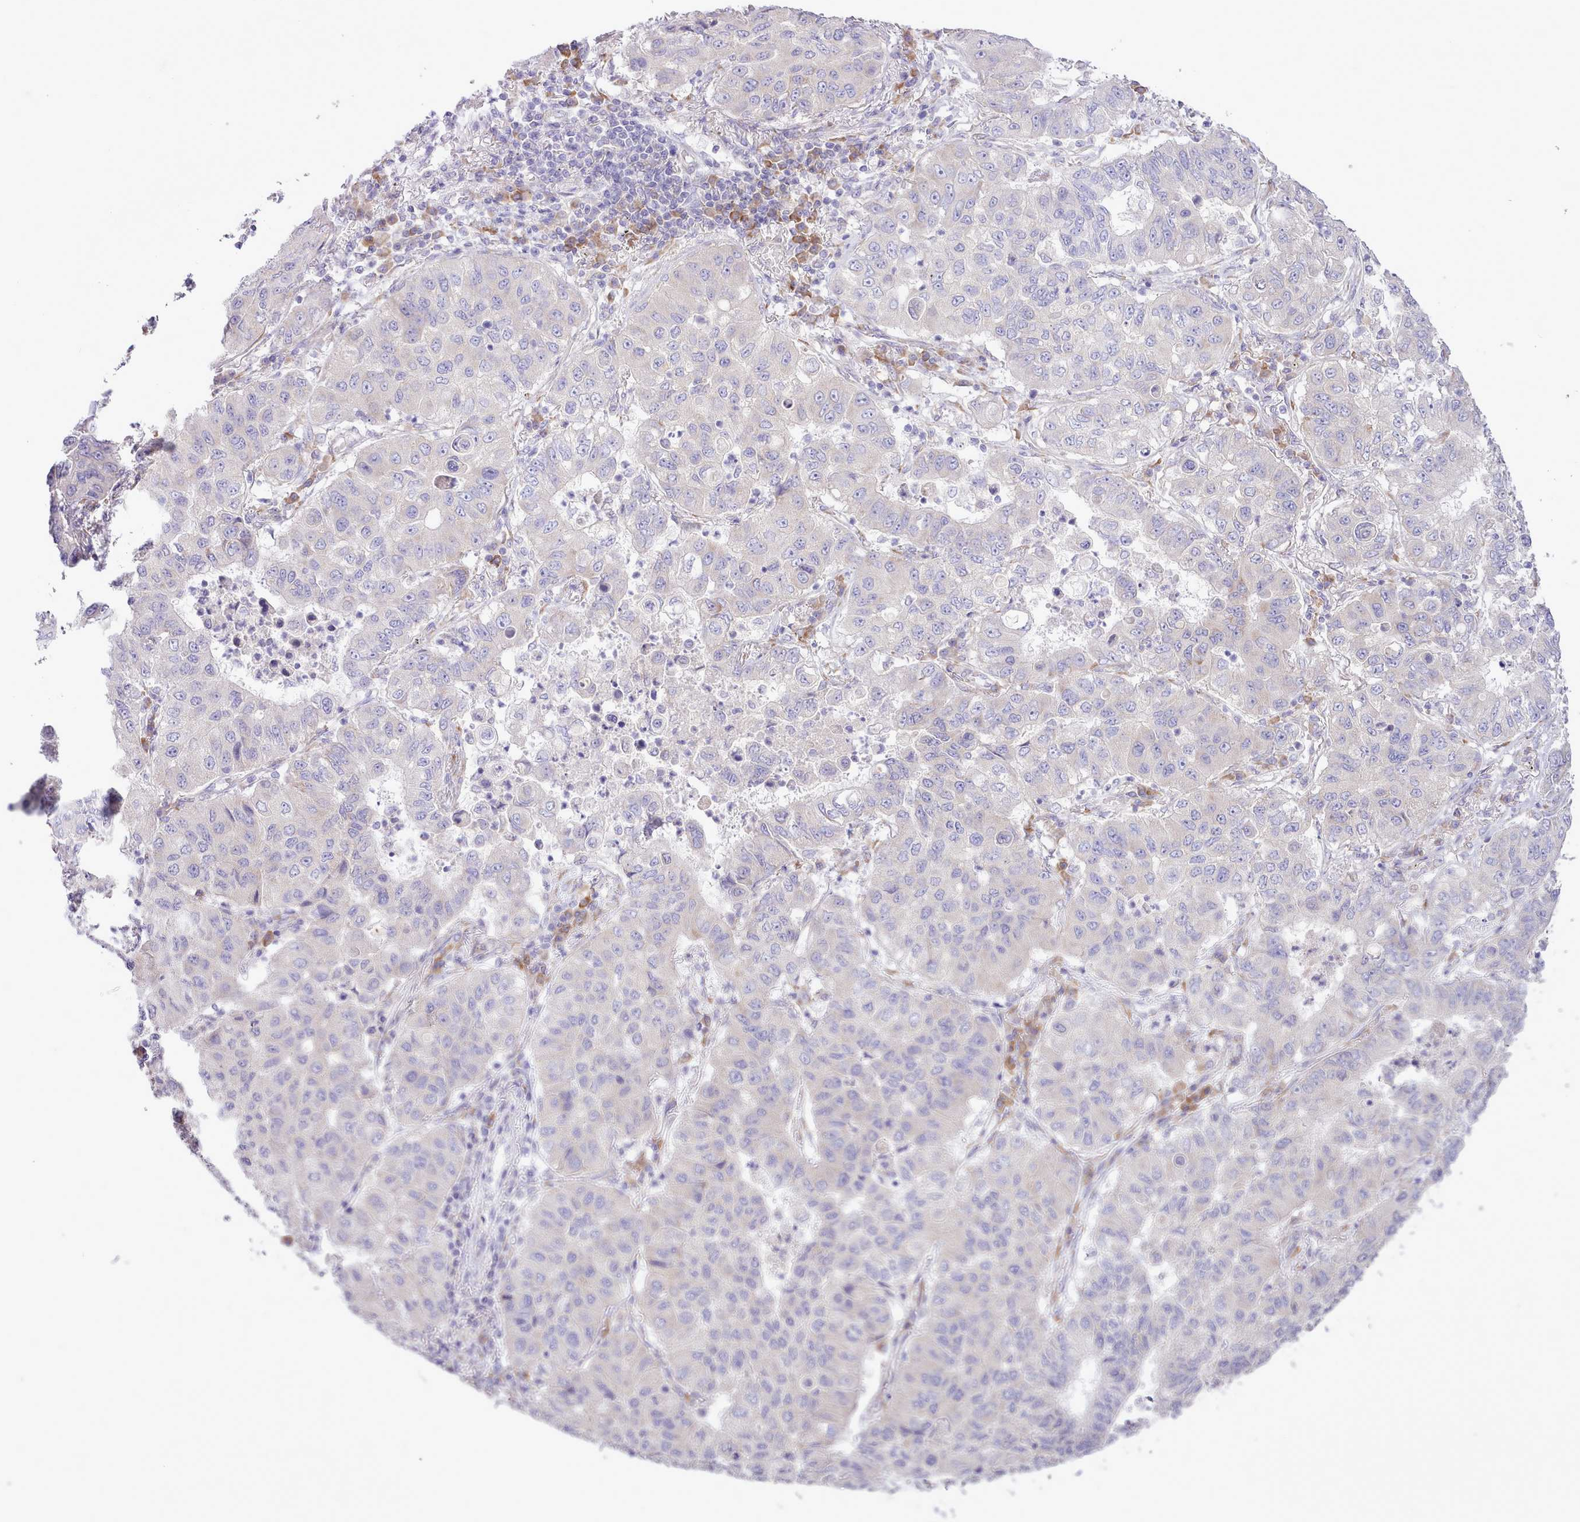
{"staining": {"intensity": "negative", "quantity": "none", "location": "none"}, "tissue": "lung cancer", "cell_type": "Tumor cells", "image_type": "cancer", "snomed": [{"axis": "morphology", "description": "Squamous cell carcinoma, NOS"}, {"axis": "topography", "description": "Lung"}], "caption": "This micrograph is of lung cancer (squamous cell carcinoma) stained with immunohistochemistry to label a protein in brown with the nuclei are counter-stained blue. There is no staining in tumor cells.", "gene": "CCL1", "patient": {"sex": "male", "age": 74}}